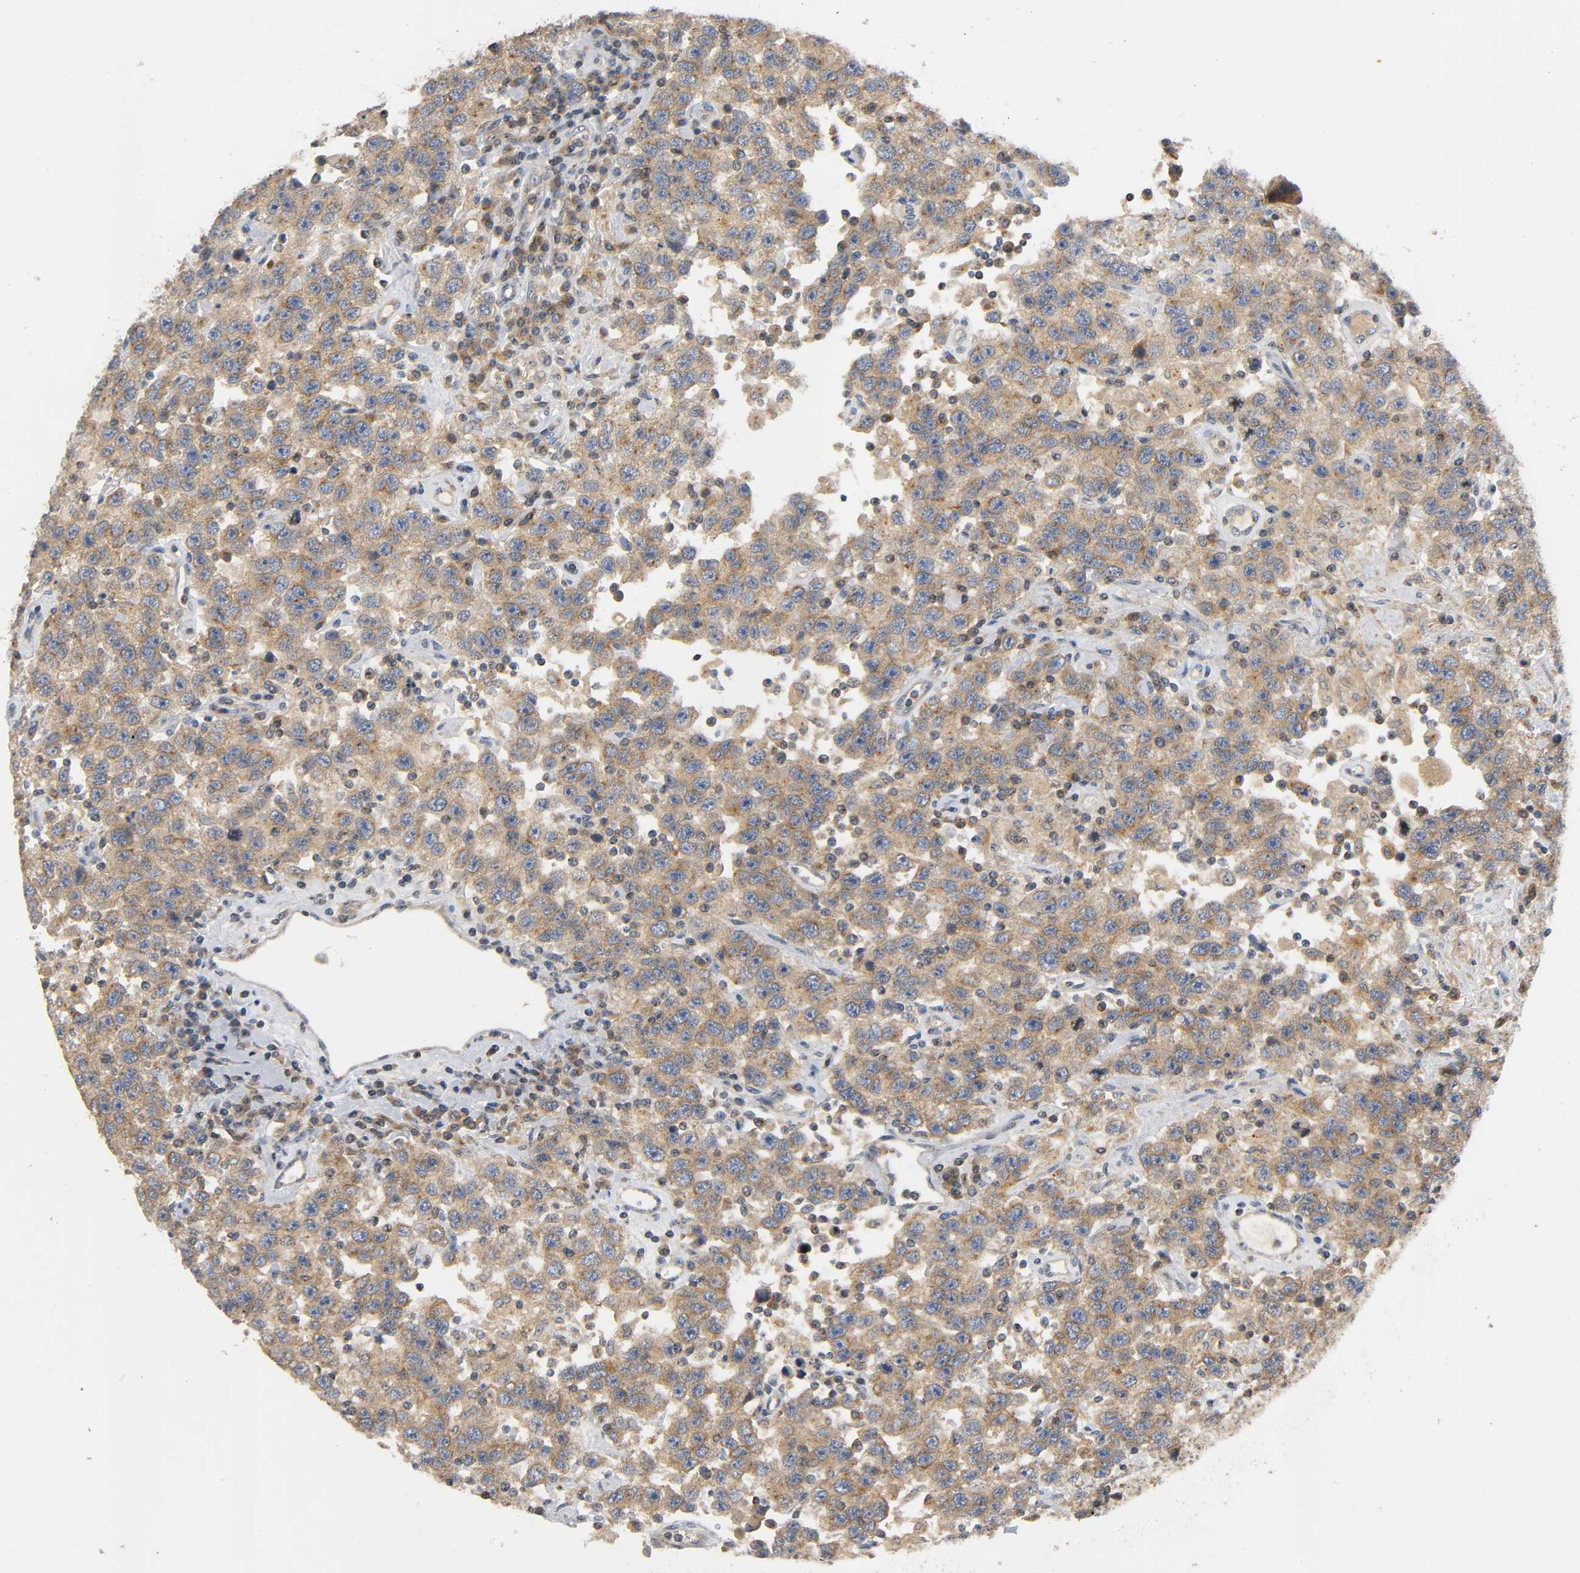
{"staining": {"intensity": "moderate", "quantity": ">75%", "location": "cytoplasmic/membranous"}, "tissue": "testis cancer", "cell_type": "Tumor cells", "image_type": "cancer", "snomed": [{"axis": "morphology", "description": "Seminoma, NOS"}, {"axis": "topography", "description": "Testis"}], "caption": "Testis cancer was stained to show a protein in brown. There is medium levels of moderate cytoplasmic/membranous staining in about >75% of tumor cells.", "gene": "IKBKB", "patient": {"sex": "male", "age": 41}}